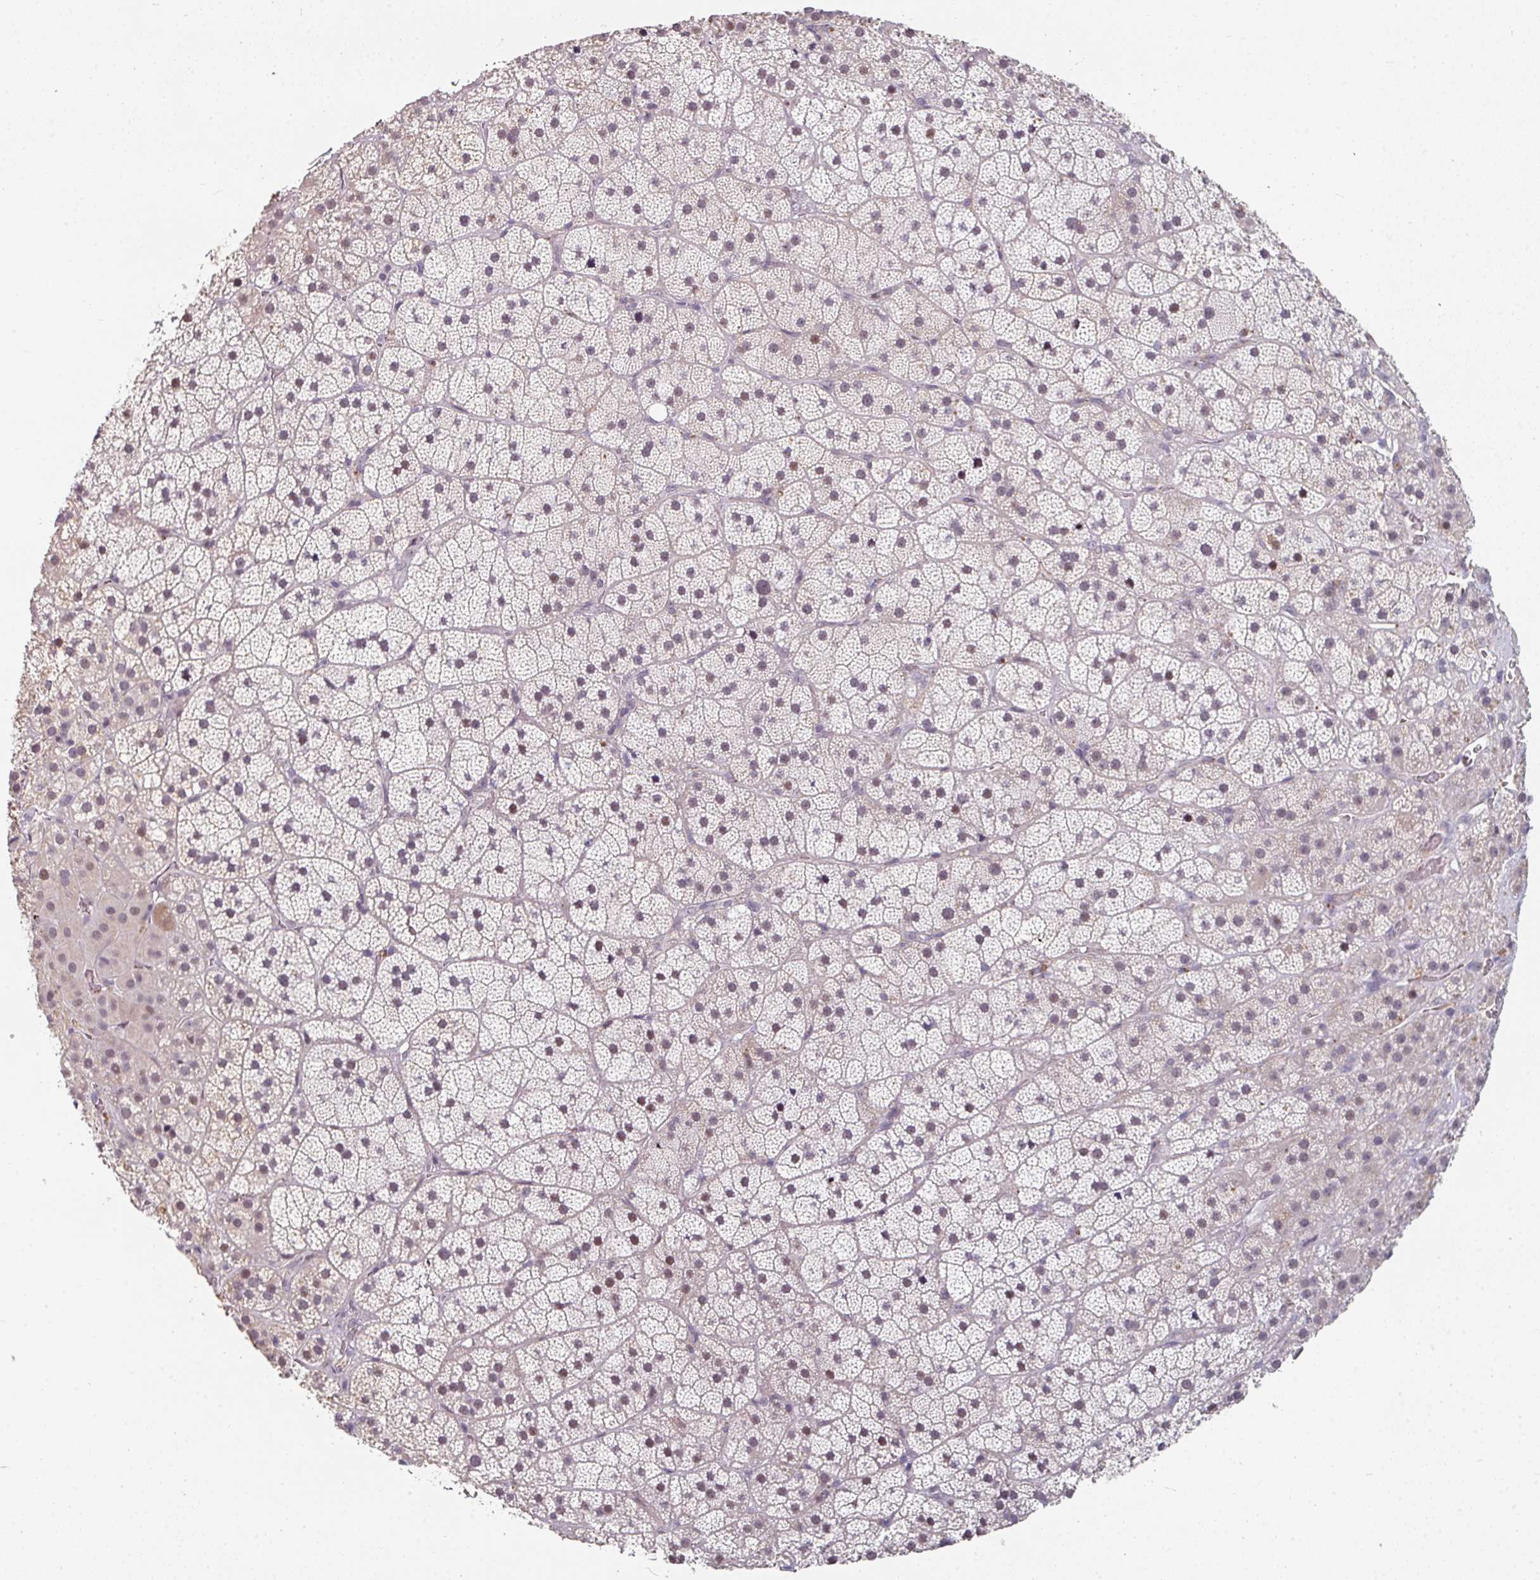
{"staining": {"intensity": "moderate", "quantity": "25%-75%", "location": "nuclear"}, "tissue": "adrenal gland", "cell_type": "Glandular cells", "image_type": "normal", "snomed": [{"axis": "morphology", "description": "Normal tissue, NOS"}, {"axis": "topography", "description": "Adrenal gland"}], "caption": "The micrograph shows immunohistochemical staining of benign adrenal gland. There is moderate nuclear positivity is present in approximately 25%-75% of glandular cells.", "gene": "SIDT2", "patient": {"sex": "male", "age": 57}}